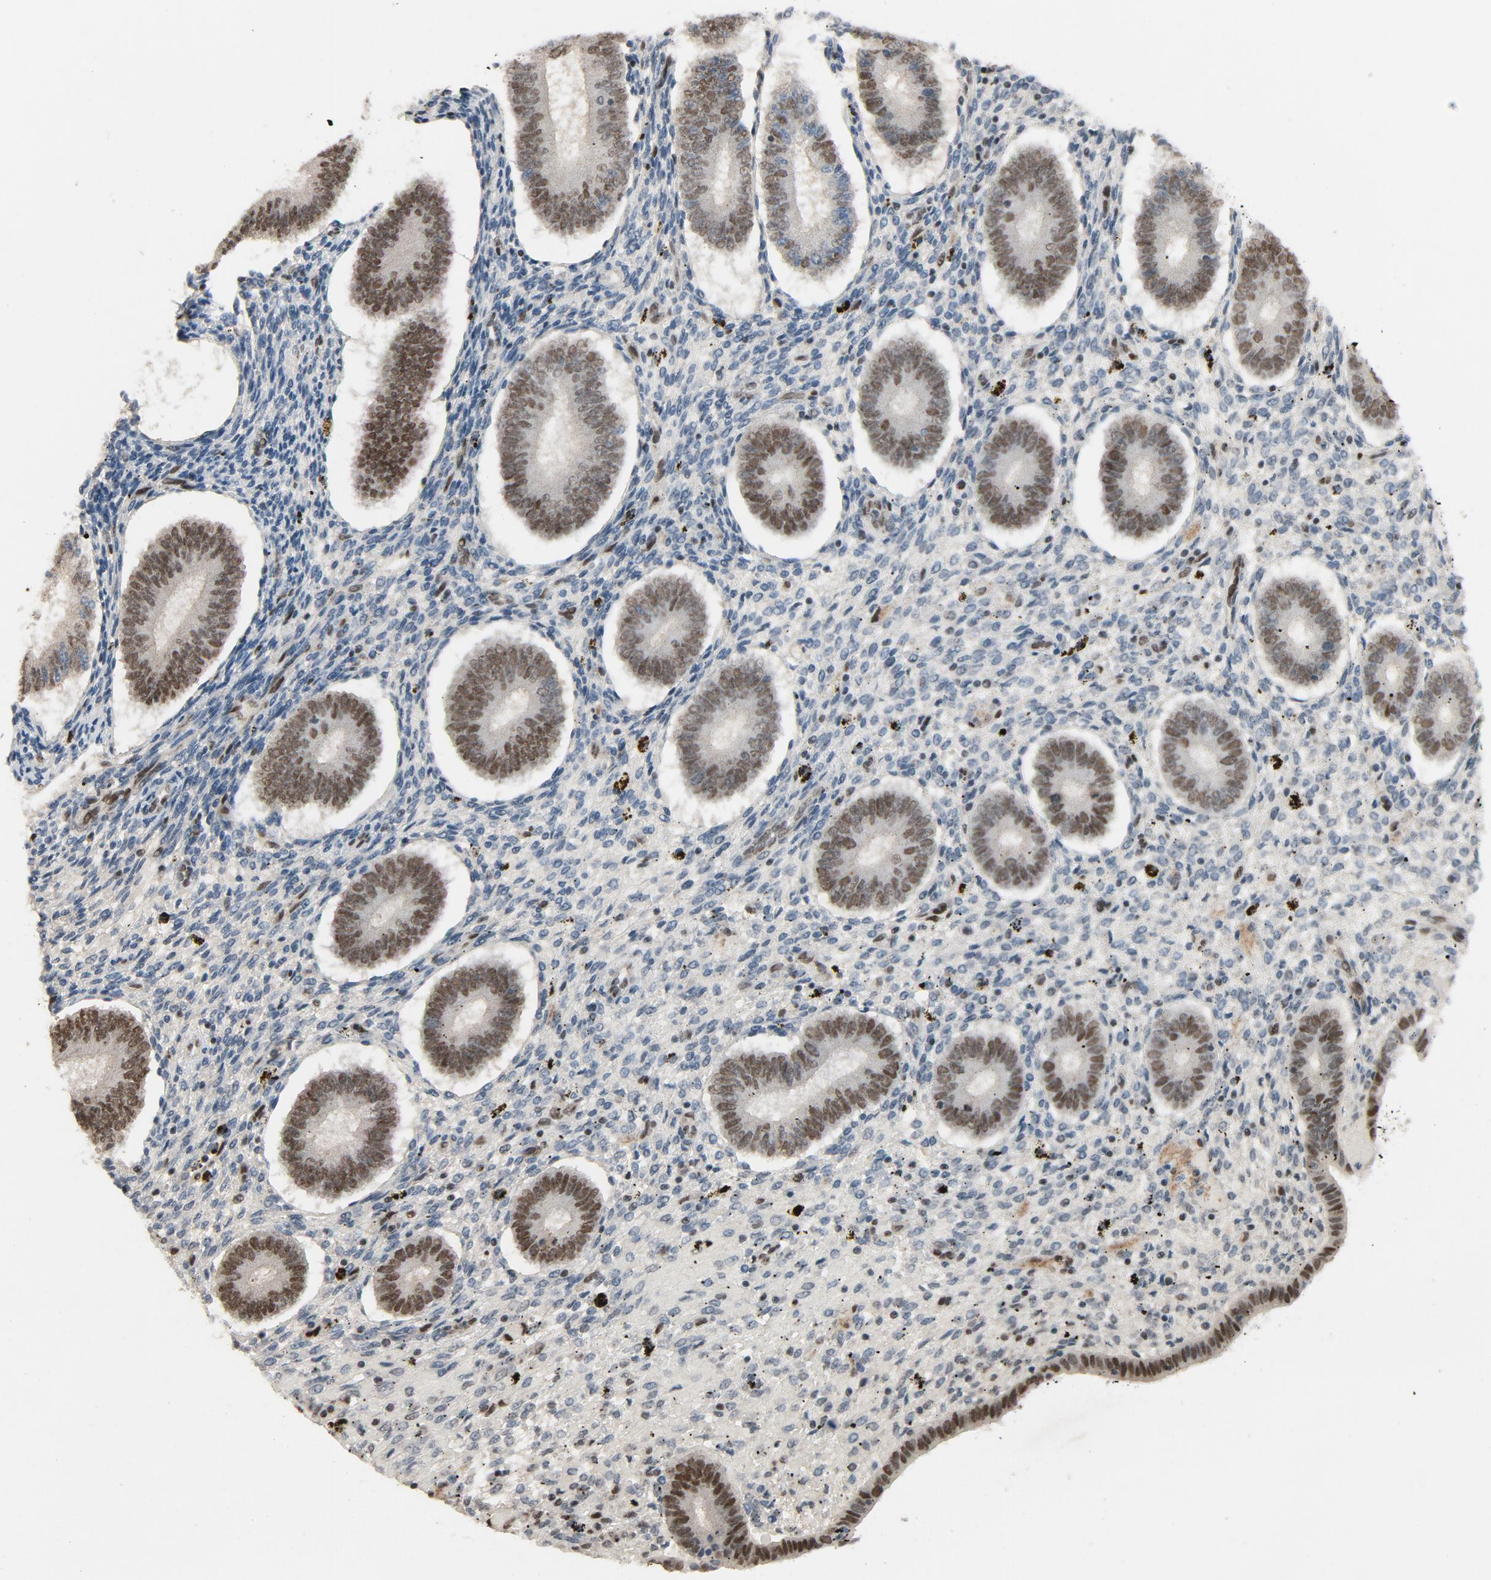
{"staining": {"intensity": "moderate", "quantity": "25%-75%", "location": "nuclear"}, "tissue": "endometrium", "cell_type": "Cells in endometrial stroma", "image_type": "normal", "snomed": [{"axis": "morphology", "description": "Normal tissue, NOS"}, {"axis": "topography", "description": "Endometrium"}], "caption": "Cells in endometrial stroma show medium levels of moderate nuclear staining in approximately 25%-75% of cells in unremarkable human endometrium.", "gene": "SMARCD1", "patient": {"sex": "female", "age": 42}}